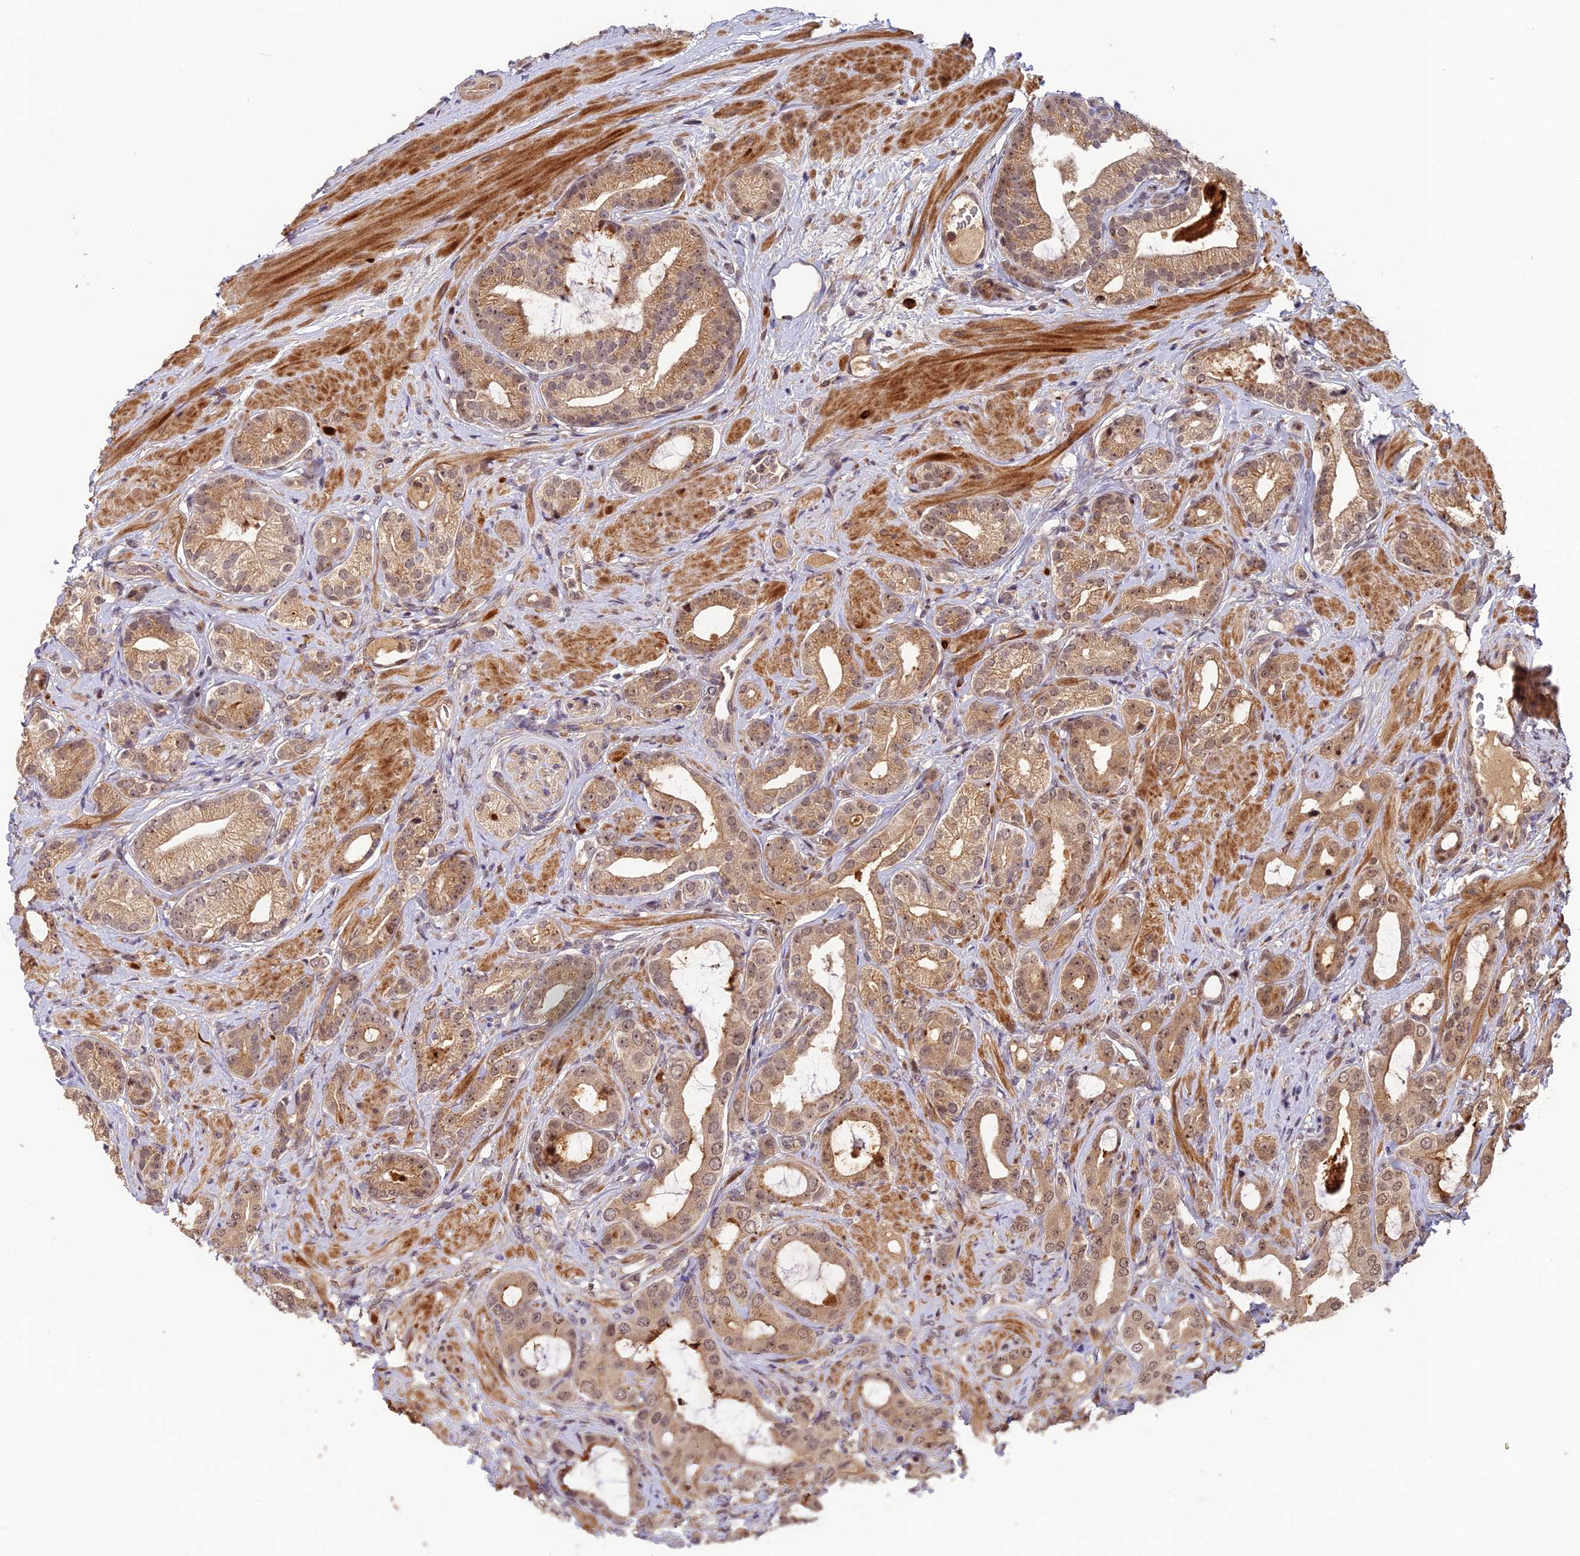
{"staining": {"intensity": "moderate", "quantity": ">75%", "location": "cytoplasmic/membranous,nuclear"}, "tissue": "prostate cancer", "cell_type": "Tumor cells", "image_type": "cancer", "snomed": [{"axis": "morphology", "description": "Adenocarcinoma, Low grade"}, {"axis": "topography", "description": "Prostate"}], "caption": "IHC micrograph of adenocarcinoma (low-grade) (prostate) stained for a protein (brown), which reveals medium levels of moderate cytoplasmic/membranous and nuclear expression in about >75% of tumor cells.", "gene": "OSBPL1A", "patient": {"sex": "male", "age": 57}}